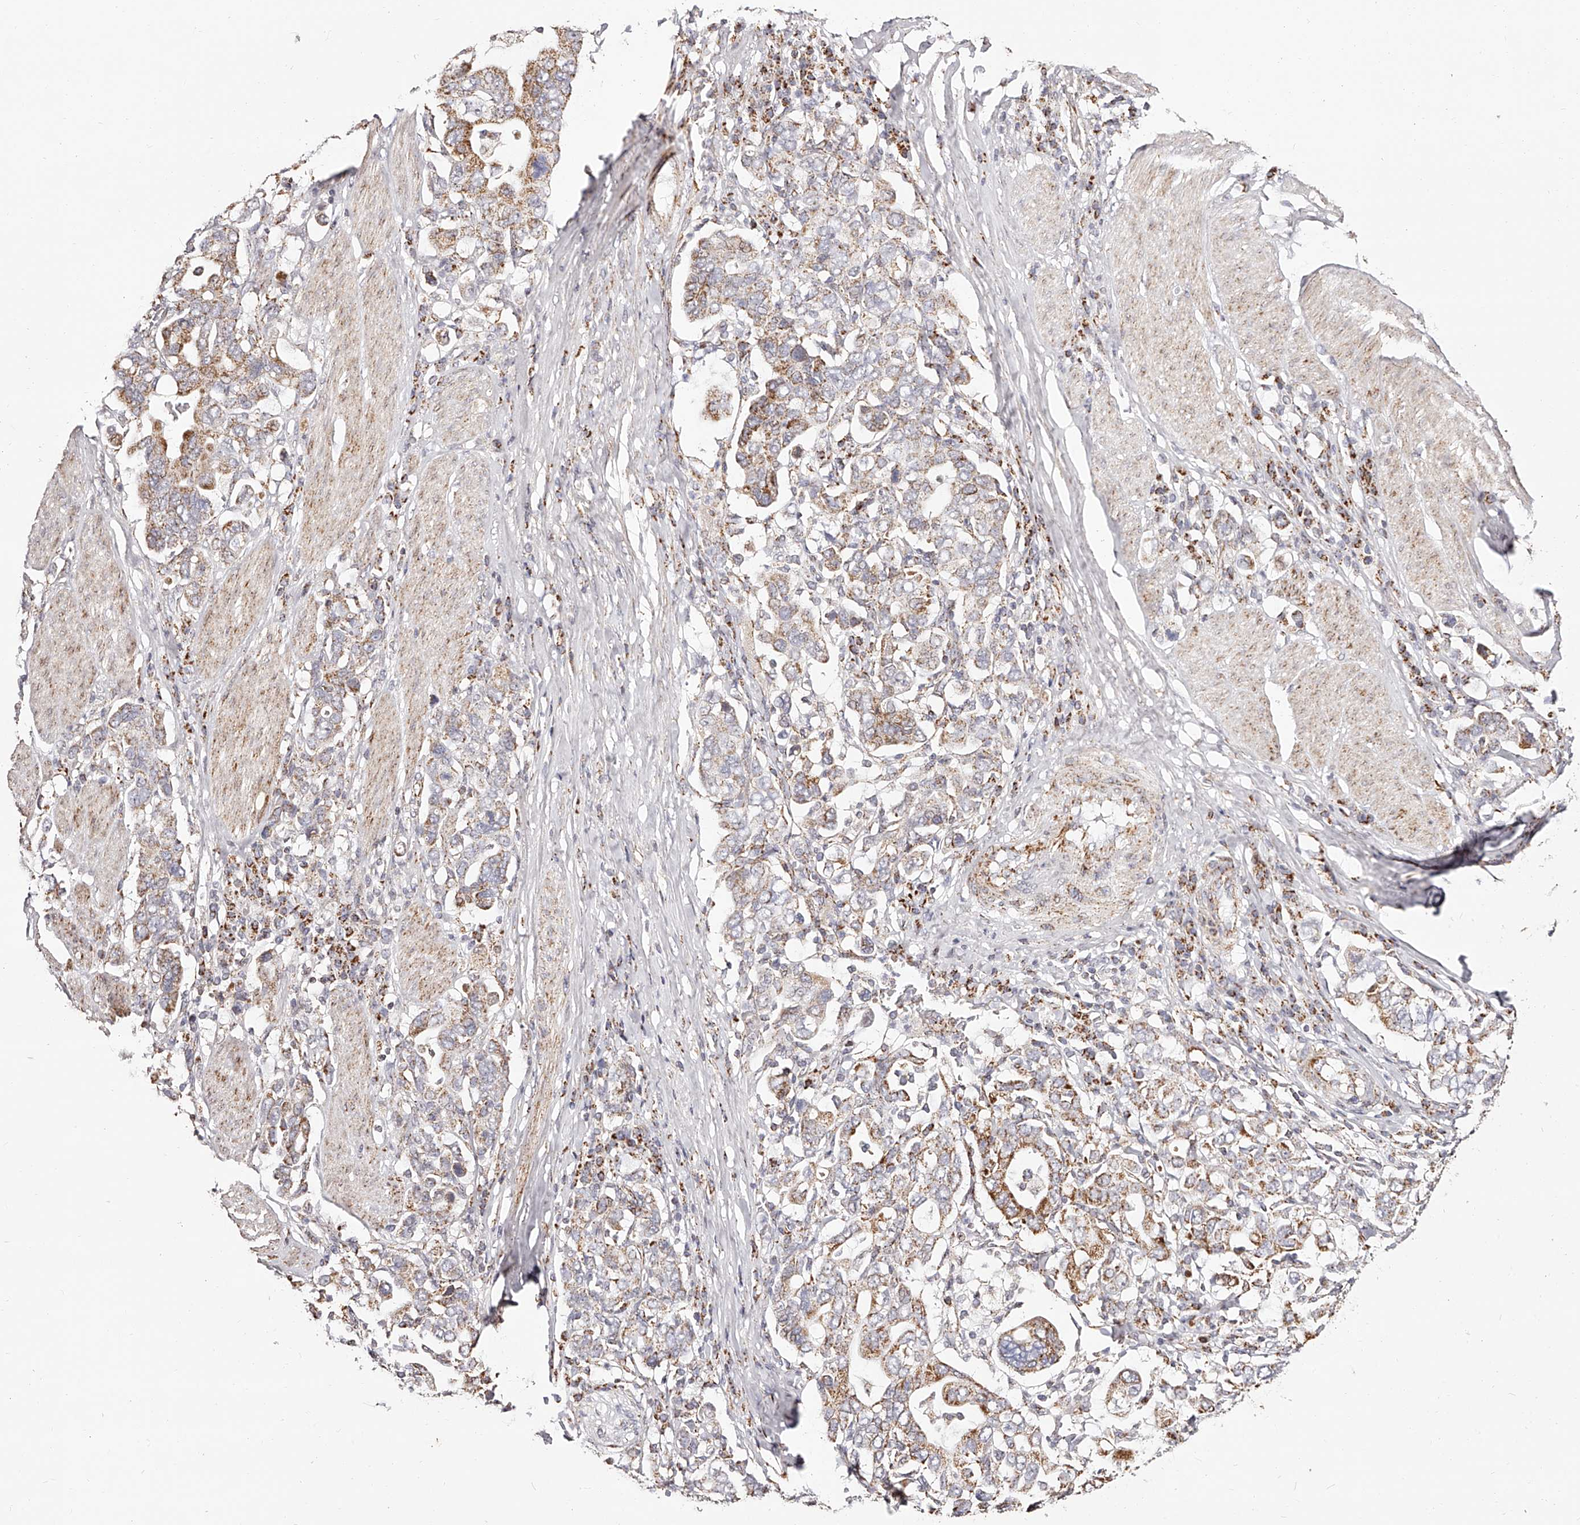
{"staining": {"intensity": "moderate", "quantity": "25%-75%", "location": "cytoplasmic/membranous"}, "tissue": "stomach cancer", "cell_type": "Tumor cells", "image_type": "cancer", "snomed": [{"axis": "morphology", "description": "Adenocarcinoma, NOS"}, {"axis": "topography", "description": "Stomach, upper"}], "caption": "An image of human stomach cancer stained for a protein reveals moderate cytoplasmic/membranous brown staining in tumor cells.", "gene": "NDUFV3", "patient": {"sex": "male", "age": 62}}